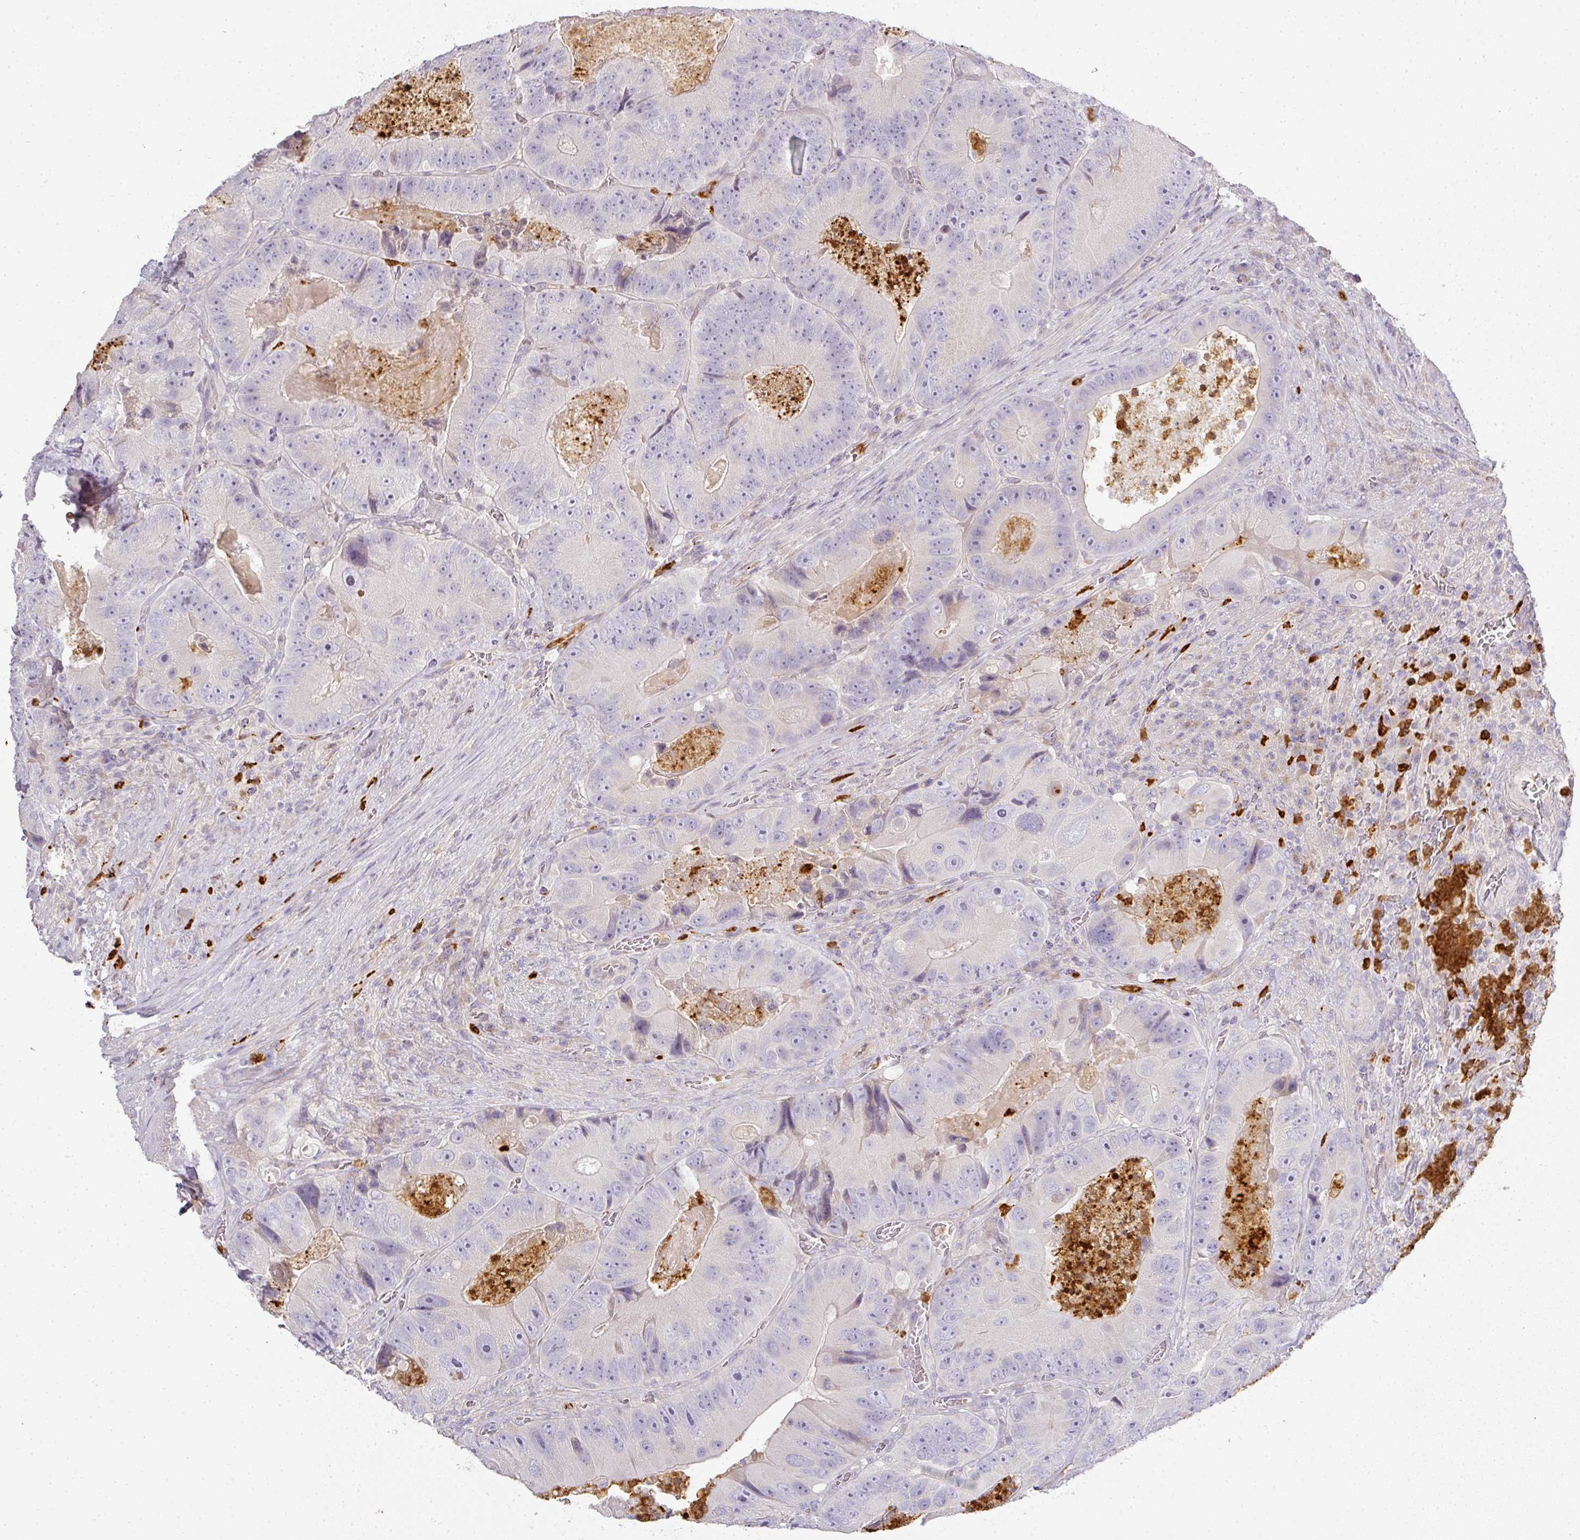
{"staining": {"intensity": "negative", "quantity": "none", "location": "none"}, "tissue": "colorectal cancer", "cell_type": "Tumor cells", "image_type": "cancer", "snomed": [{"axis": "morphology", "description": "Adenocarcinoma, NOS"}, {"axis": "topography", "description": "Colon"}], "caption": "Immunohistochemistry histopathology image of neoplastic tissue: human adenocarcinoma (colorectal) stained with DAB (3,3'-diaminobenzidine) exhibits no significant protein positivity in tumor cells.", "gene": "HHEX", "patient": {"sex": "female", "age": 86}}